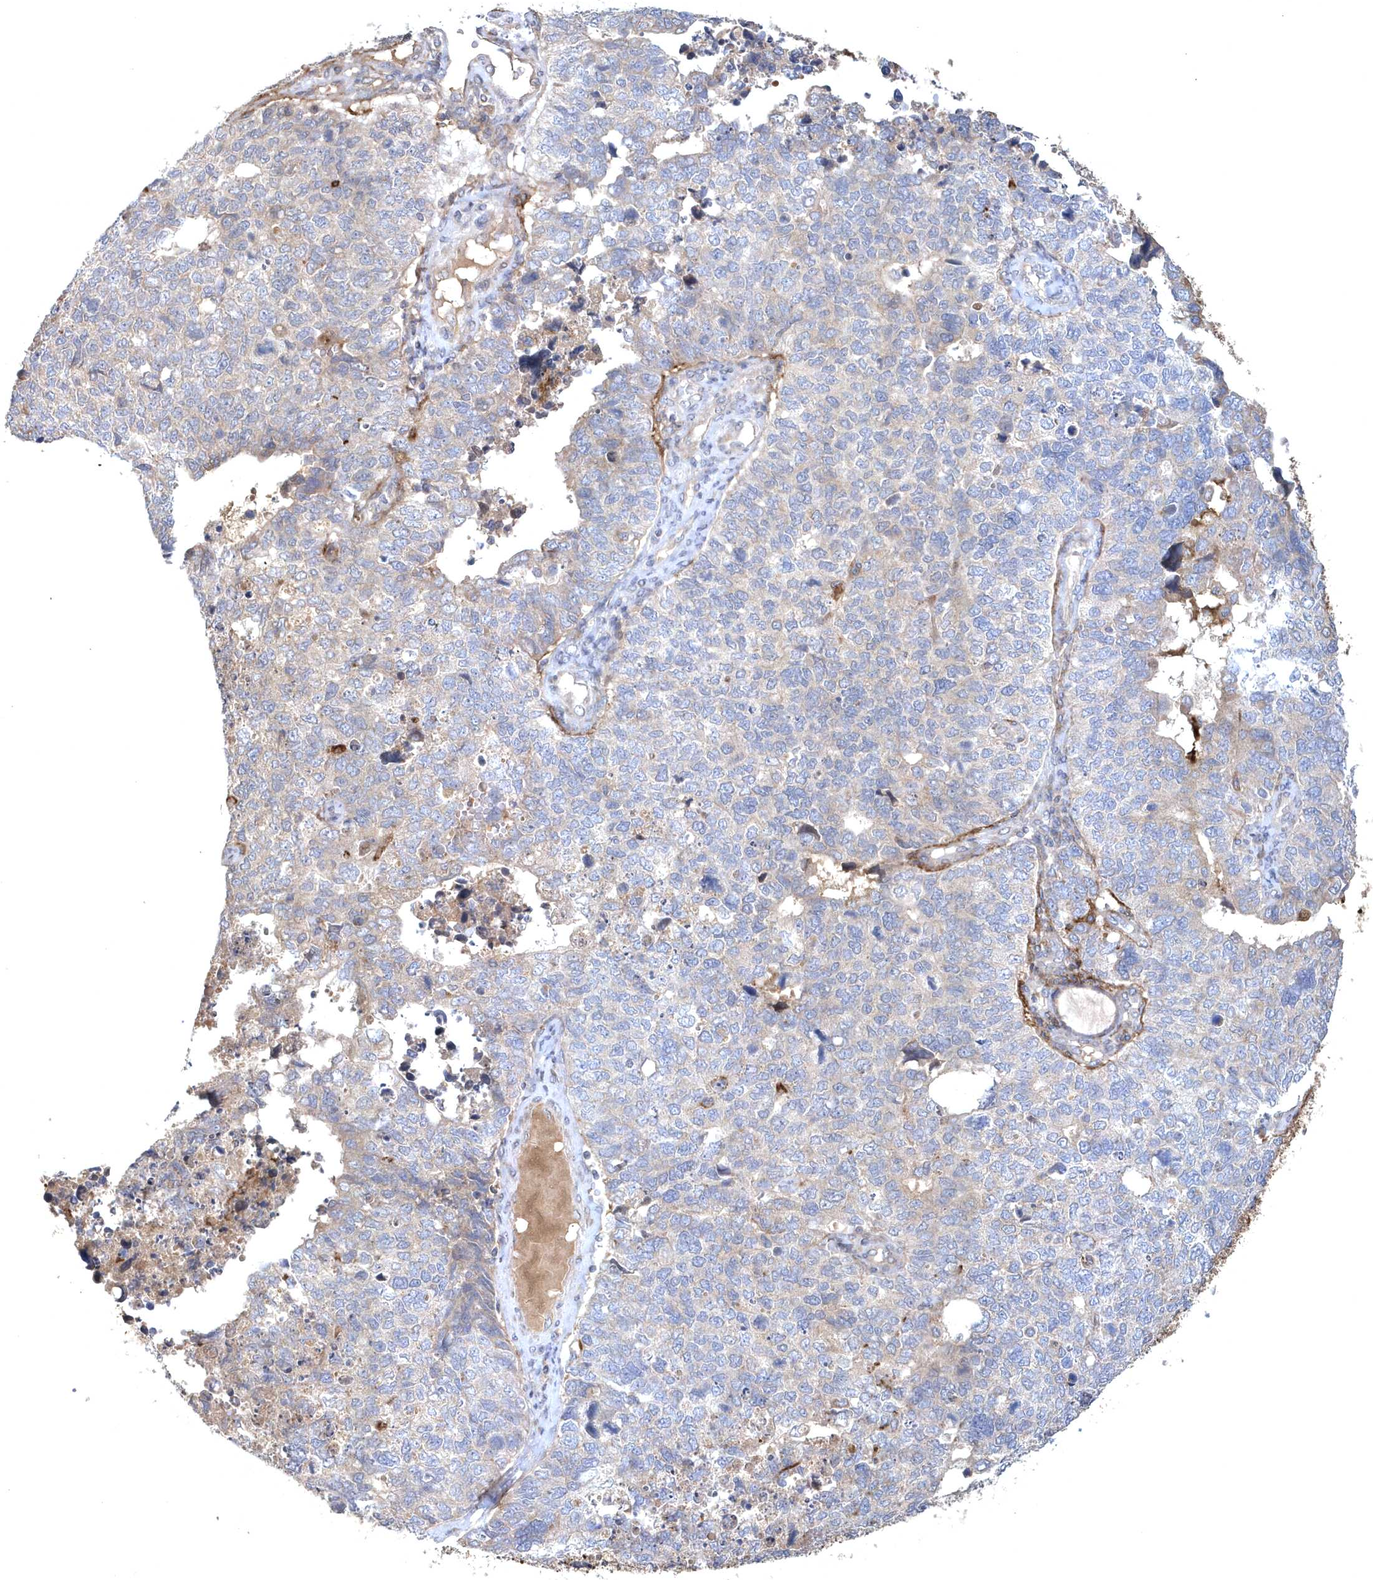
{"staining": {"intensity": "negative", "quantity": "none", "location": "none"}, "tissue": "cervical cancer", "cell_type": "Tumor cells", "image_type": "cancer", "snomed": [{"axis": "morphology", "description": "Squamous cell carcinoma, NOS"}, {"axis": "topography", "description": "Cervix"}], "caption": "Cervical cancer was stained to show a protein in brown. There is no significant expression in tumor cells.", "gene": "HMGCS1", "patient": {"sex": "female", "age": 63}}